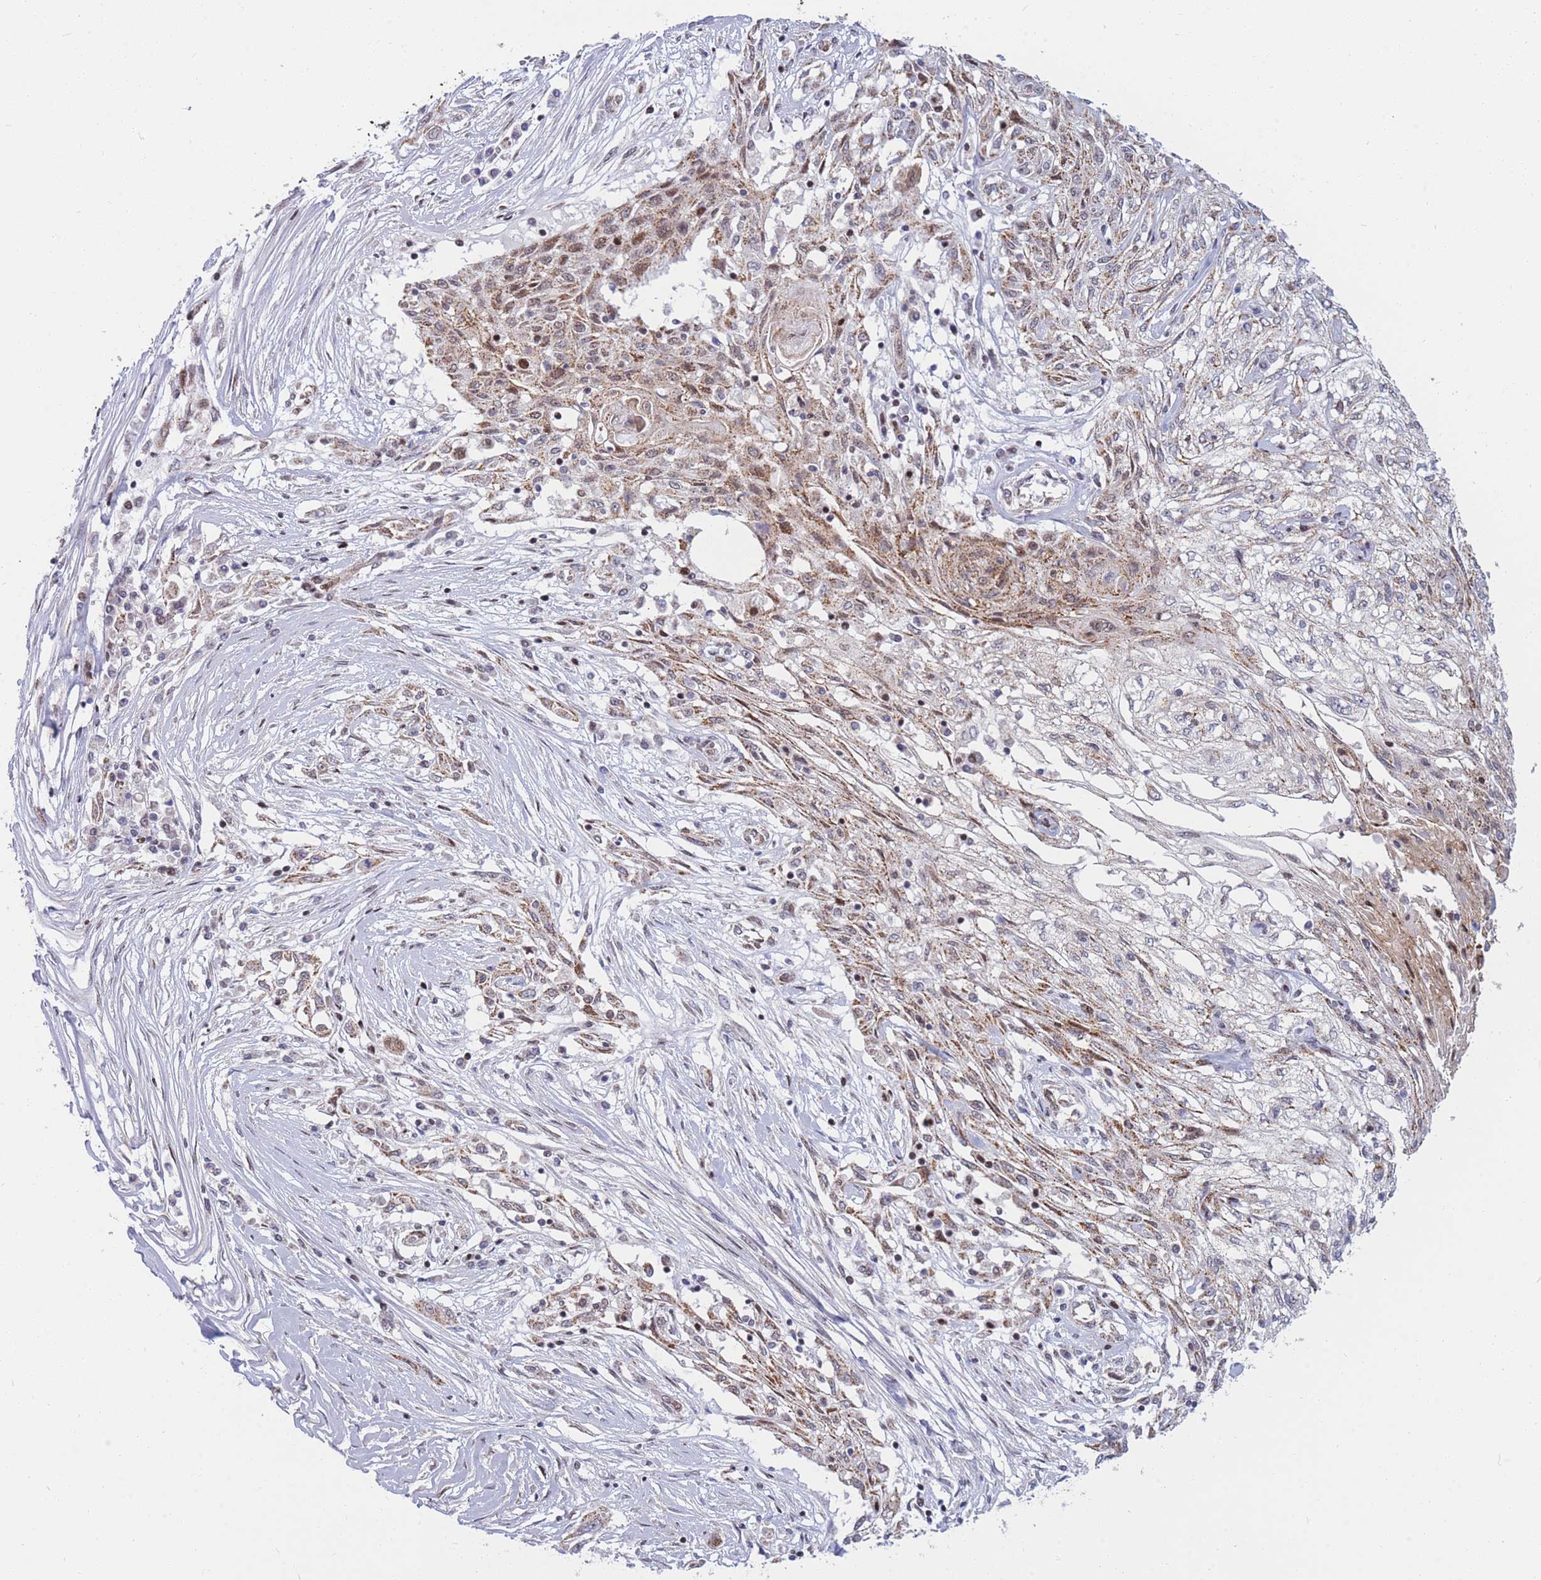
{"staining": {"intensity": "moderate", "quantity": ">75%", "location": "cytoplasmic/membranous"}, "tissue": "skin cancer", "cell_type": "Tumor cells", "image_type": "cancer", "snomed": [{"axis": "morphology", "description": "Squamous cell carcinoma, NOS"}, {"axis": "morphology", "description": "Squamous cell carcinoma, metastatic, NOS"}, {"axis": "topography", "description": "Skin"}, {"axis": "topography", "description": "Lymph node"}], "caption": "Skin squamous cell carcinoma stained with a brown dye shows moderate cytoplasmic/membranous positive expression in about >75% of tumor cells.", "gene": "MOB4", "patient": {"sex": "male", "age": 75}}